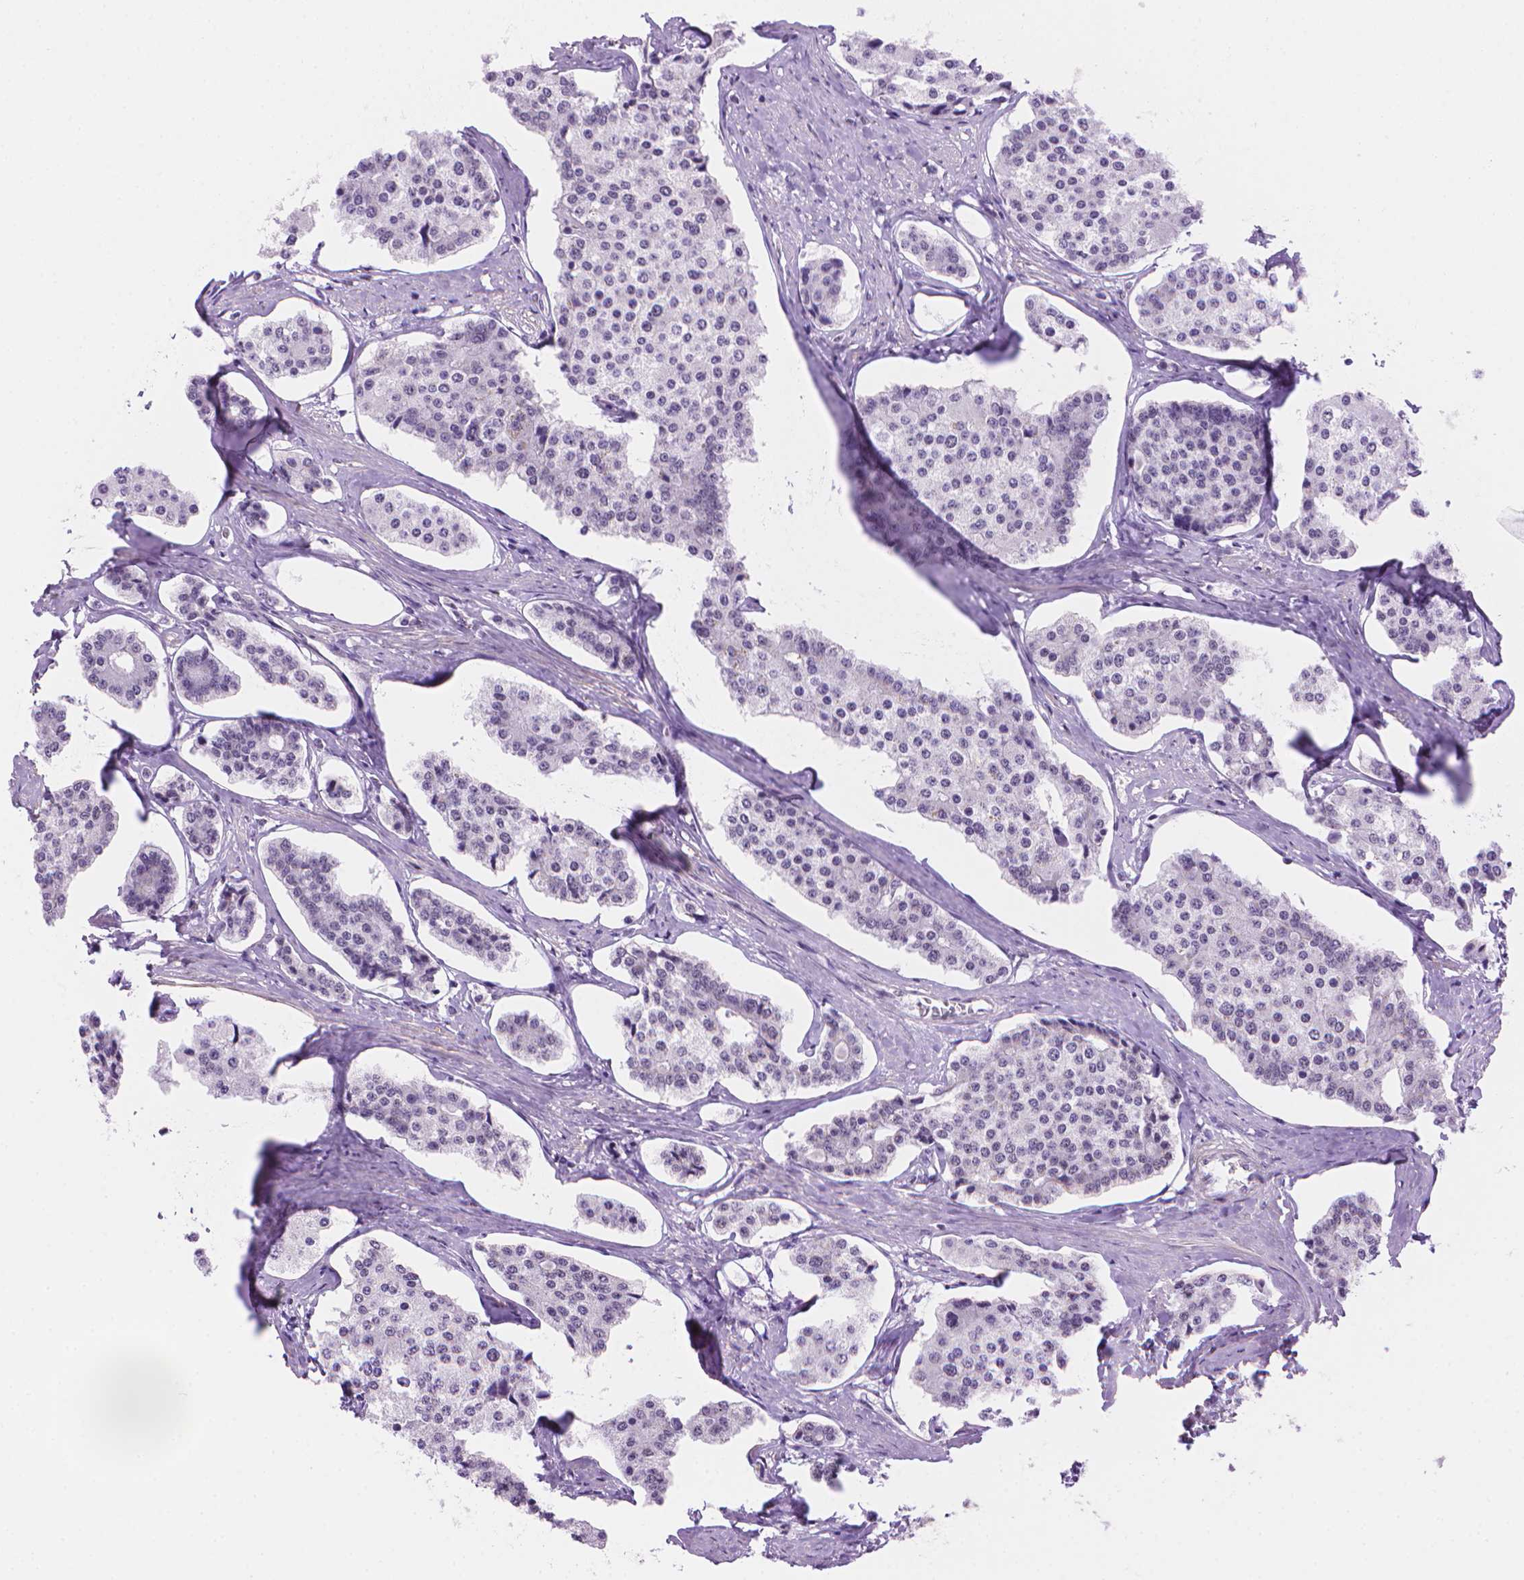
{"staining": {"intensity": "negative", "quantity": "none", "location": "none"}, "tissue": "carcinoid", "cell_type": "Tumor cells", "image_type": "cancer", "snomed": [{"axis": "morphology", "description": "Carcinoid, malignant, NOS"}, {"axis": "topography", "description": "Small intestine"}], "caption": "Tumor cells show no significant protein staining in malignant carcinoid.", "gene": "UBN1", "patient": {"sex": "female", "age": 65}}